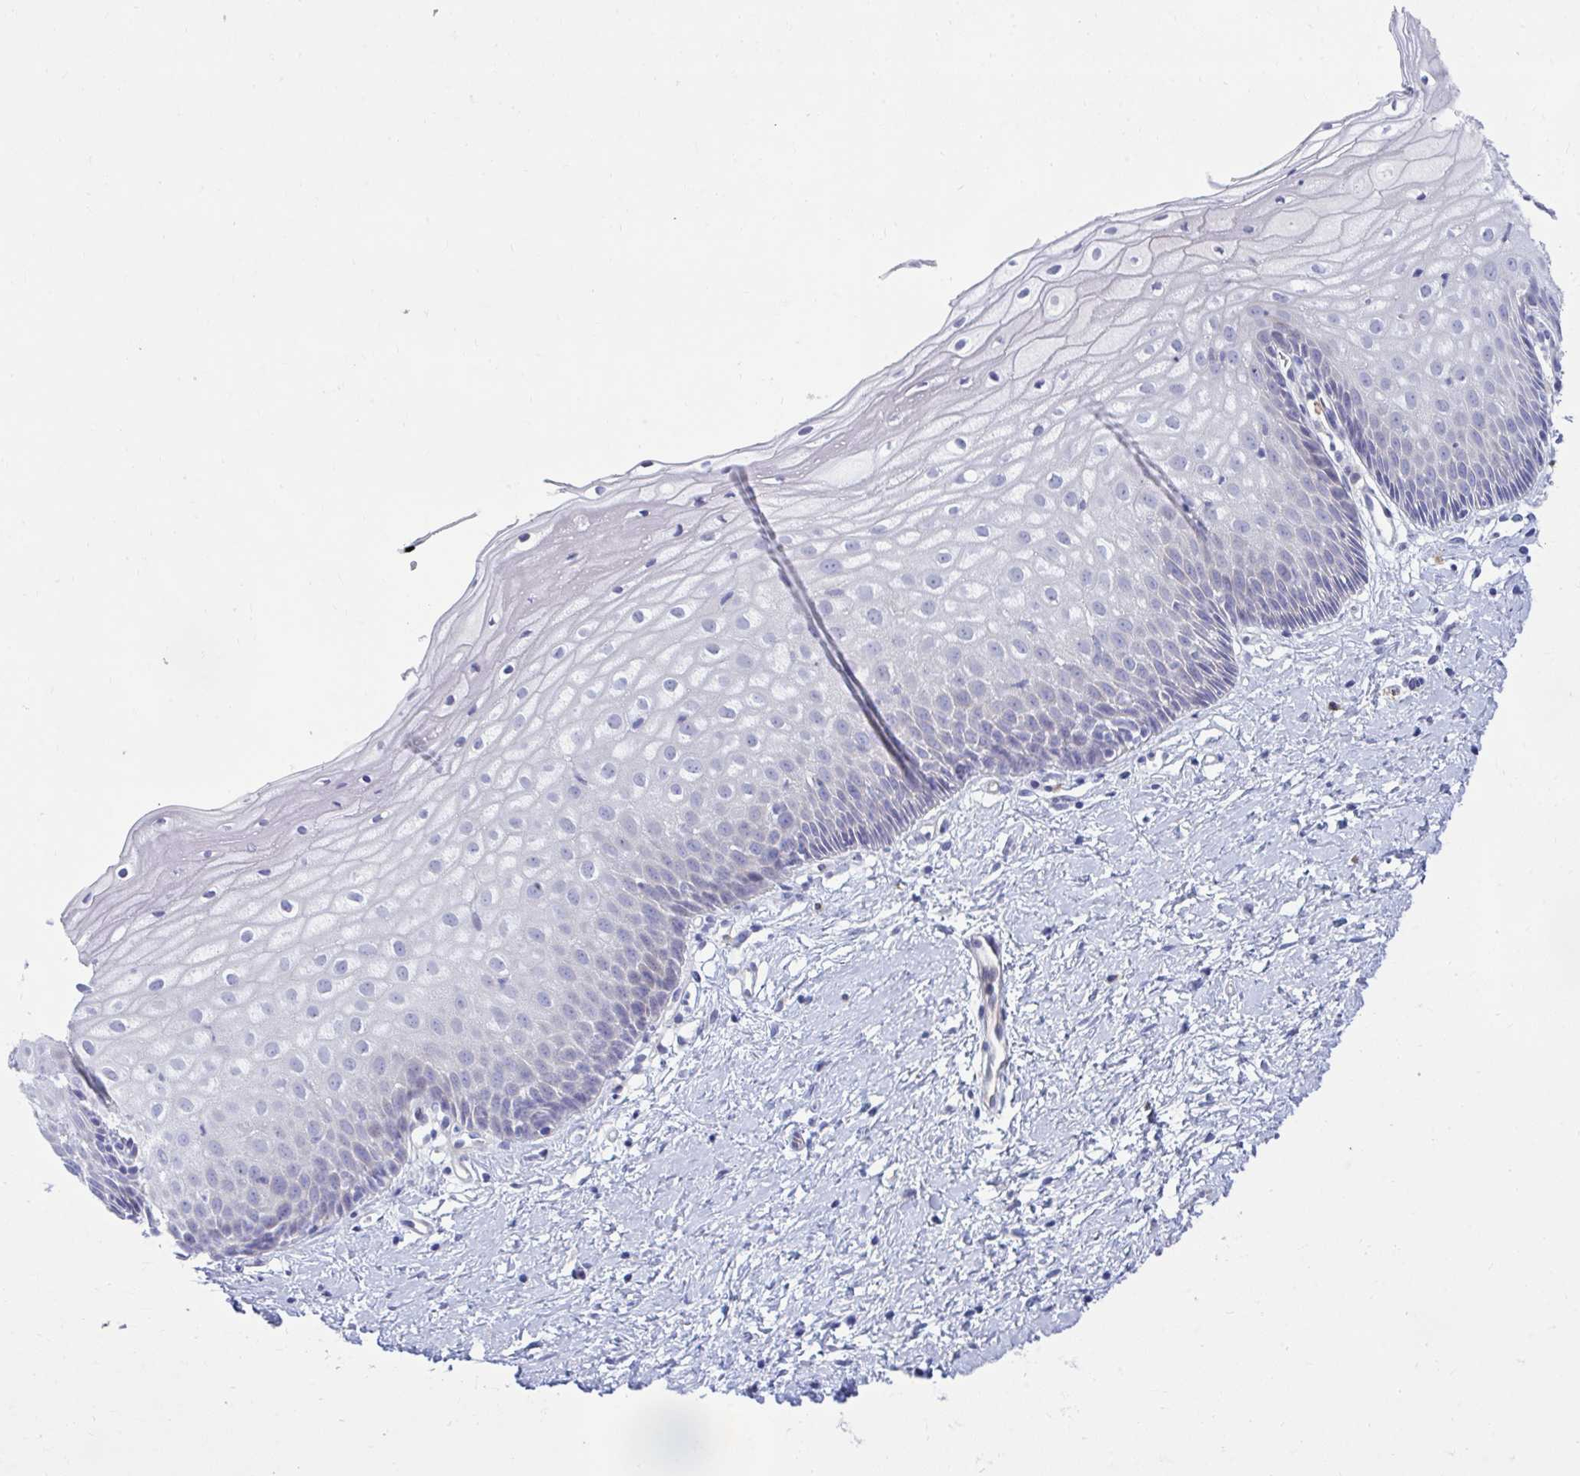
{"staining": {"intensity": "negative", "quantity": "none", "location": "none"}, "tissue": "cervix", "cell_type": "Glandular cells", "image_type": "normal", "snomed": [{"axis": "morphology", "description": "Normal tissue, NOS"}, {"axis": "topography", "description": "Cervix"}], "caption": "The photomicrograph reveals no significant staining in glandular cells of cervix.", "gene": "MED9", "patient": {"sex": "female", "age": 36}}